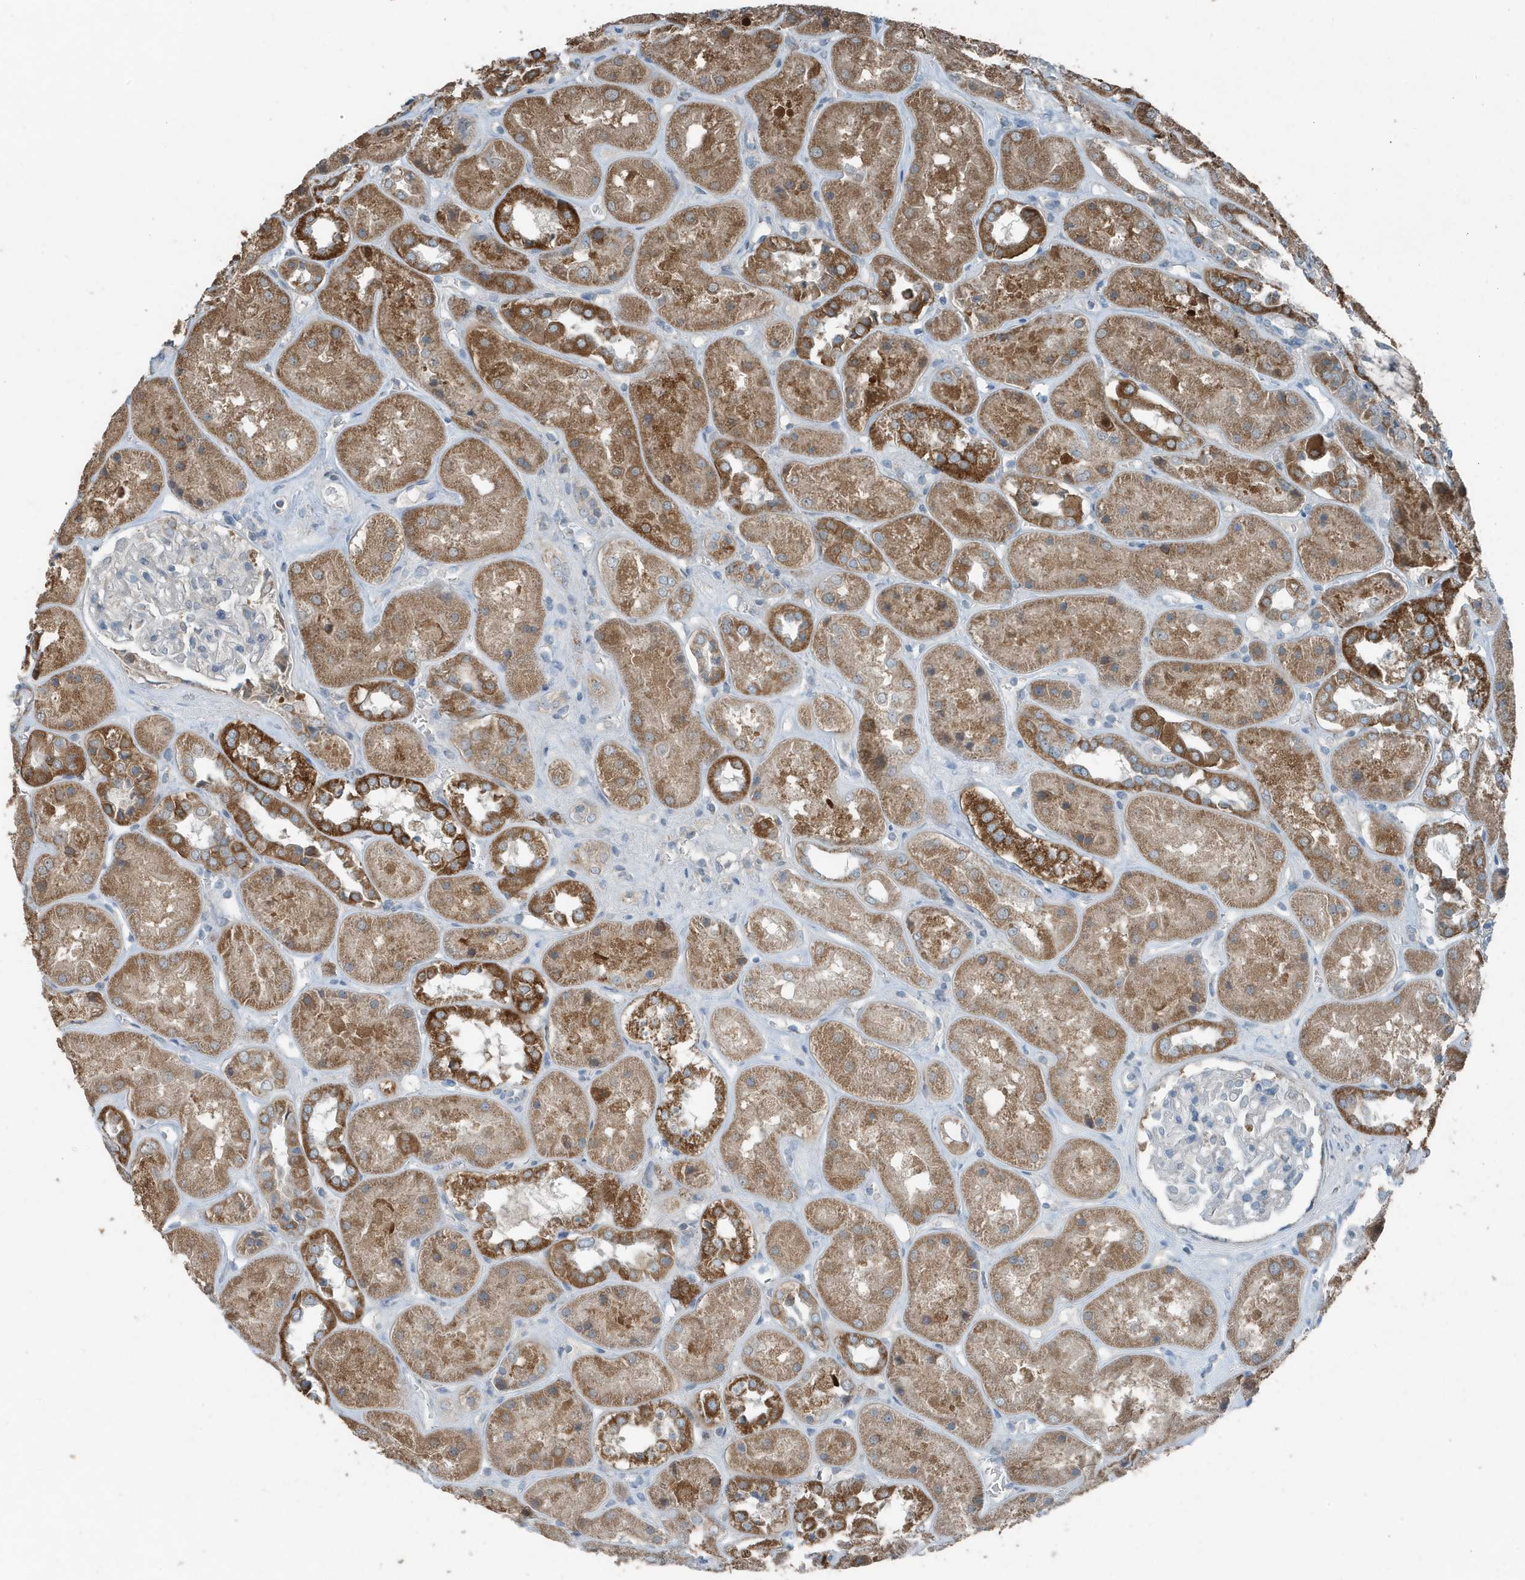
{"staining": {"intensity": "negative", "quantity": "none", "location": "none"}, "tissue": "kidney", "cell_type": "Cells in glomeruli", "image_type": "normal", "snomed": [{"axis": "morphology", "description": "Normal tissue, NOS"}, {"axis": "topography", "description": "Kidney"}], "caption": "This is an immunohistochemistry (IHC) micrograph of benign human kidney. There is no staining in cells in glomeruli.", "gene": "MT", "patient": {"sex": "male", "age": 70}}